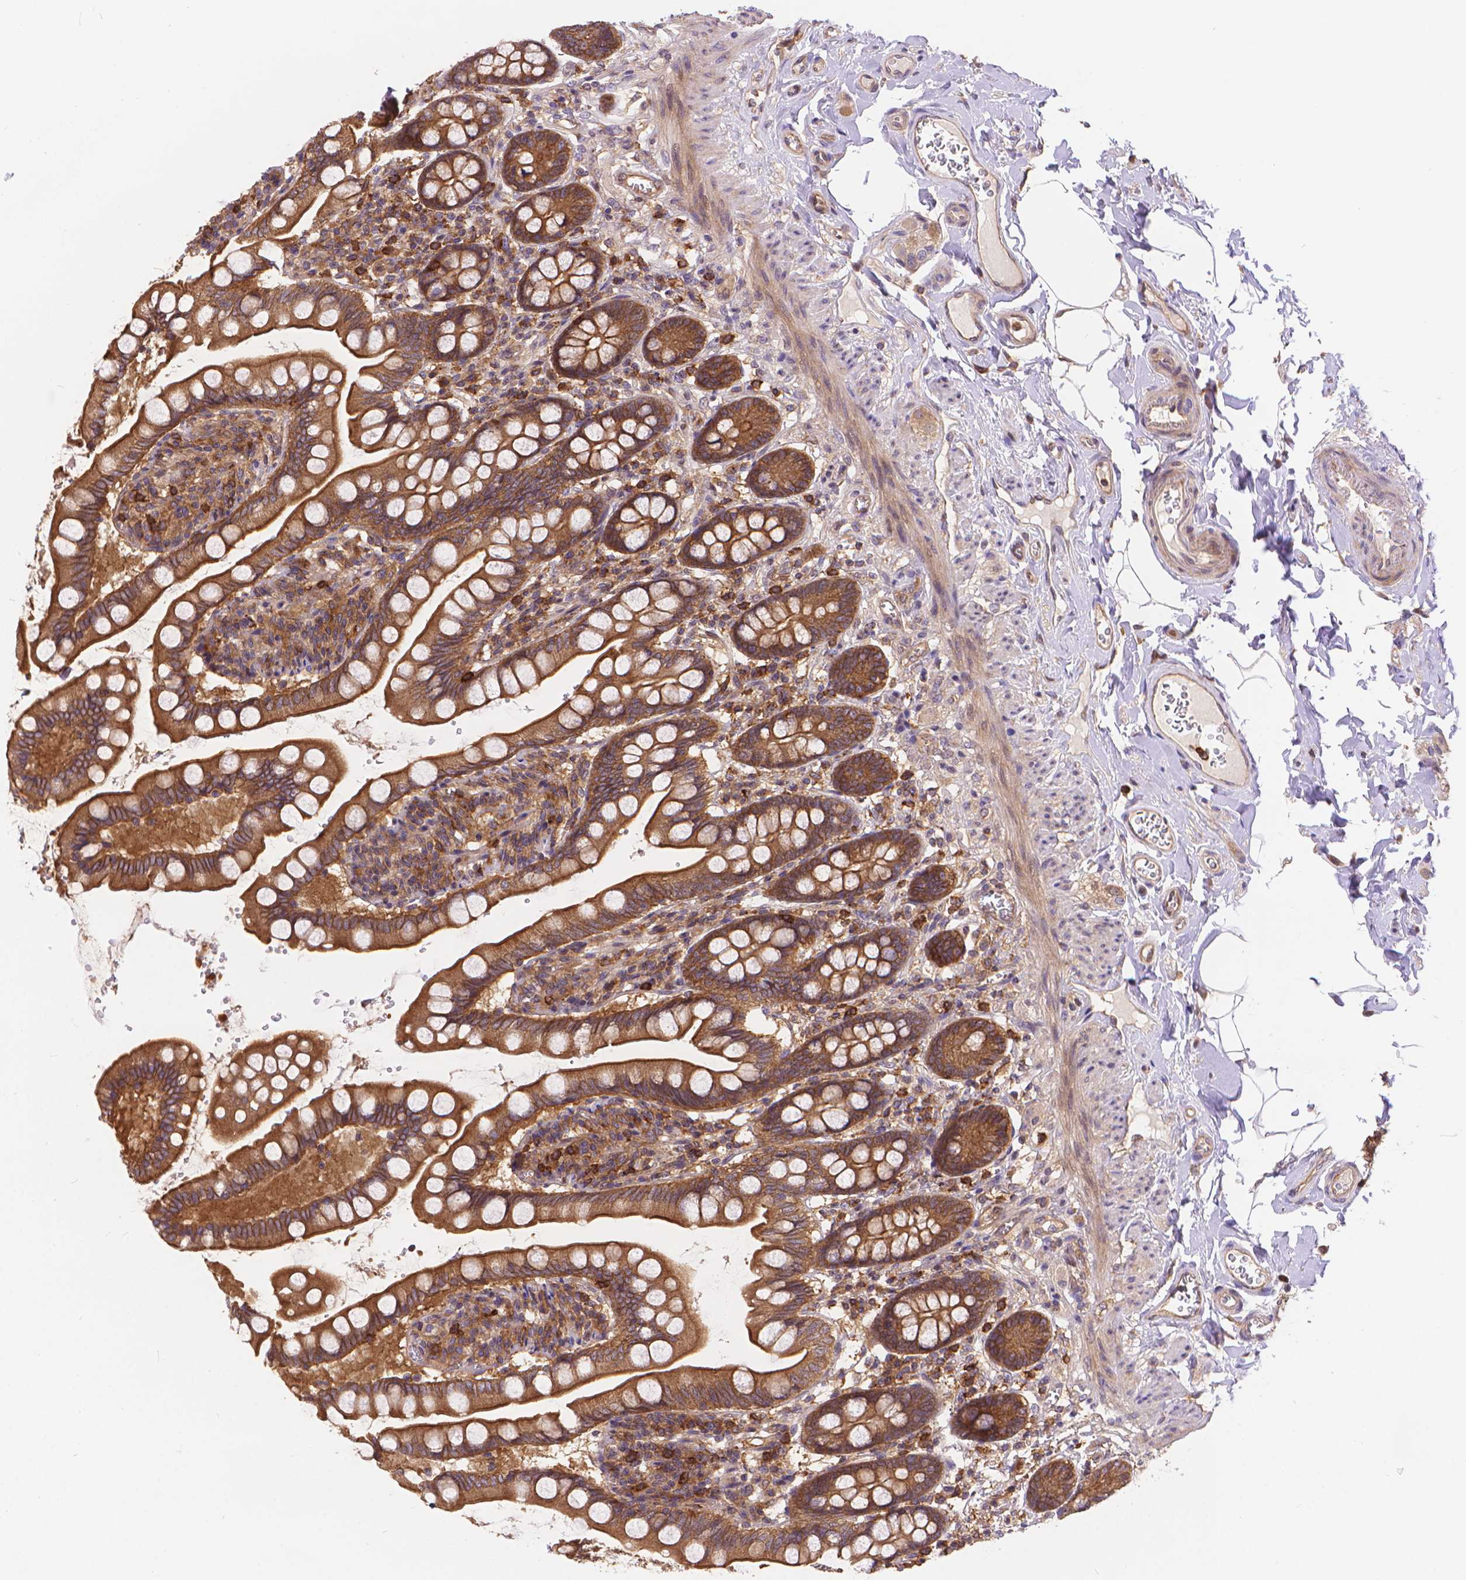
{"staining": {"intensity": "moderate", "quantity": ">75%", "location": "cytoplasmic/membranous"}, "tissue": "small intestine", "cell_type": "Glandular cells", "image_type": "normal", "snomed": [{"axis": "morphology", "description": "Normal tissue, NOS"}, {"axis": "topography", "description": "Small intestine"}], "caption": "High-power microscopy captured an immunohistochemistry photomicrograph of normal small intestine, revealing moderate cytoplasmic/membranous positivity in approximately >75% of glandular cells. The staining is performed using DAB (3,3'-diaminobenzidine) brown chromogen to label protein expression. The nuclei are counter-stained blue using hematoxylin.", "gene": "ARAP1", "patient": {"sex": "female", "age": 56}}